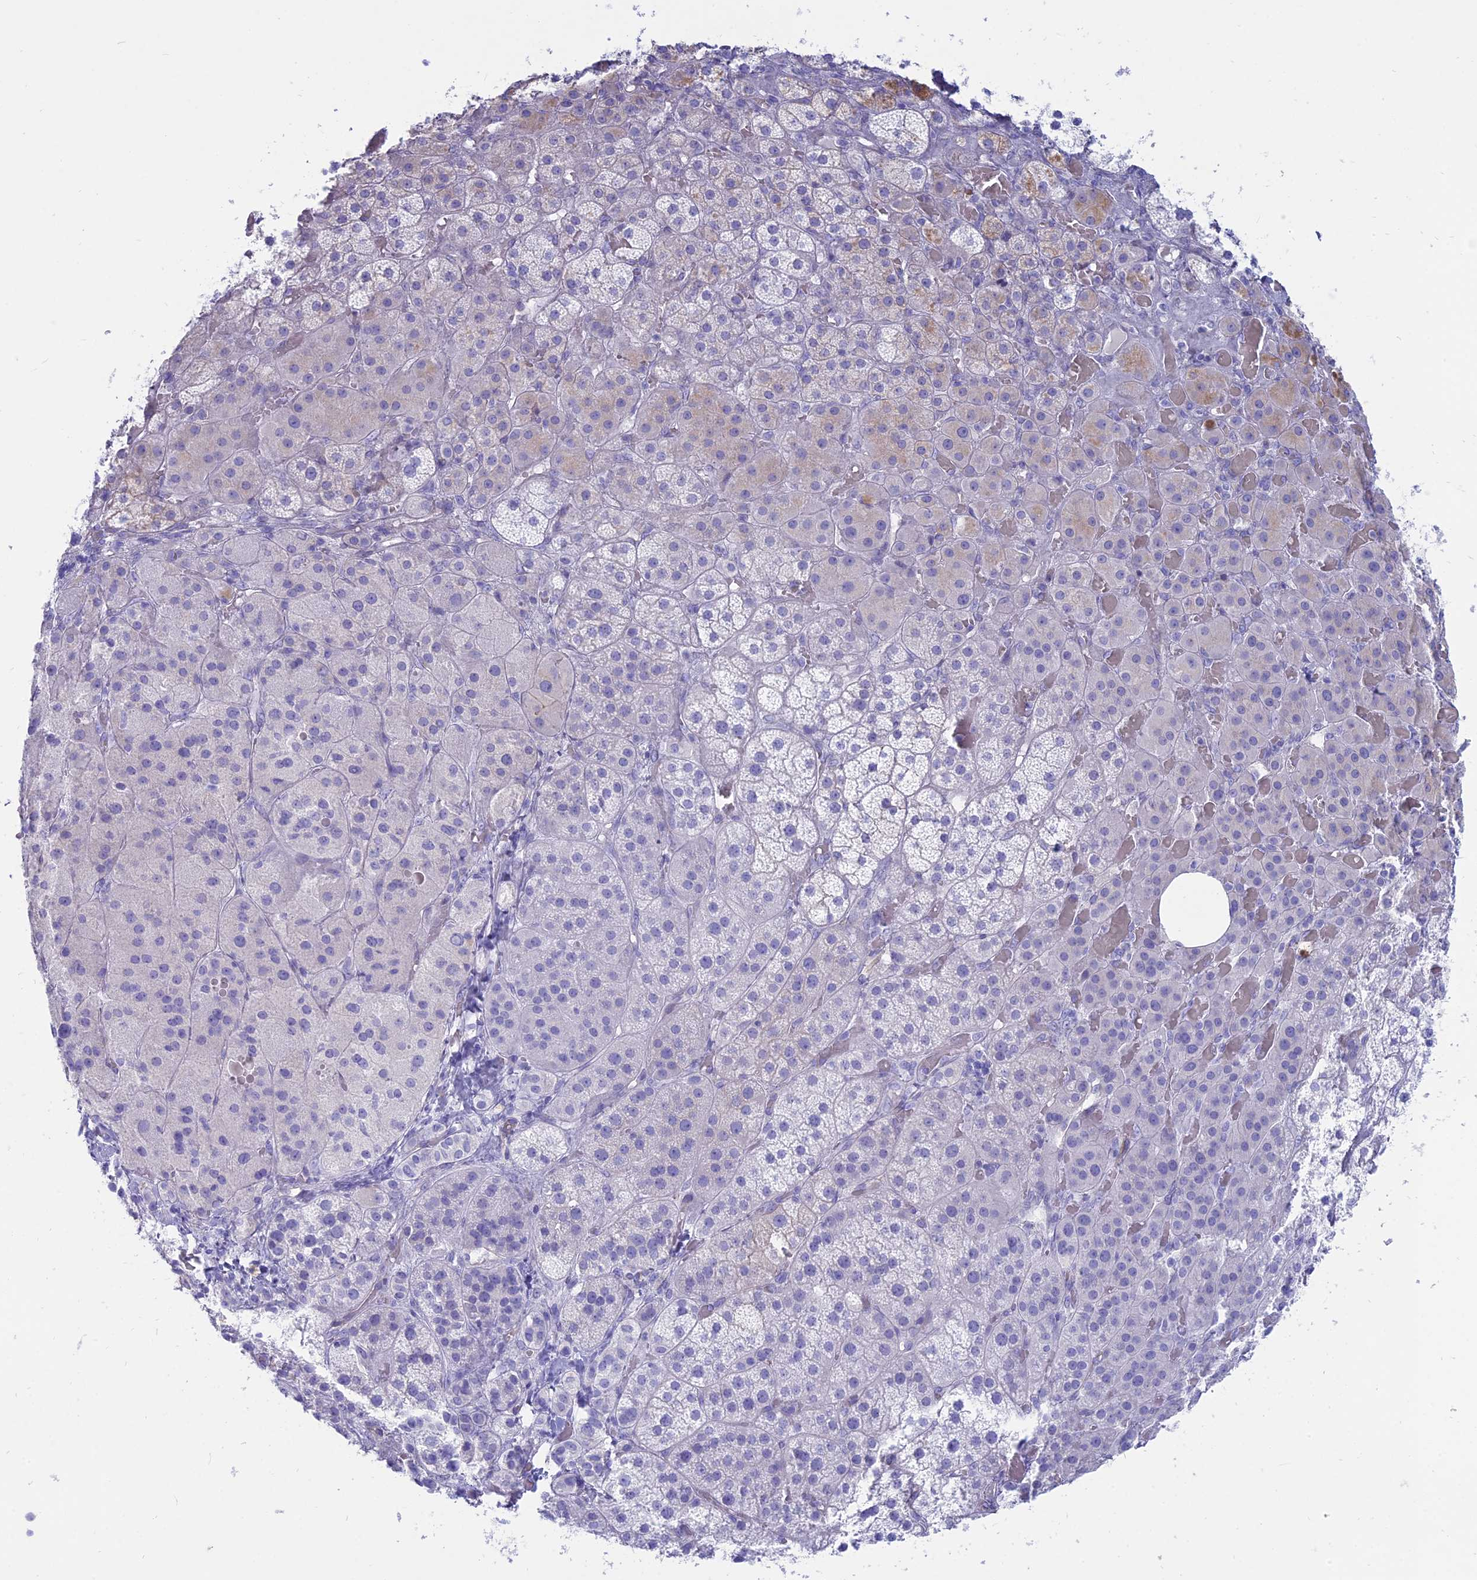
{"staining": {"intensity": "negative", "quantity": "none", "location": "none"}, "tissue": "adrenal gland", "cell_type": "Glandular cells", "image_type": "normal", "snomed": [{"axis": "morphology", "description": "Normal tissue, NOS"}, {"axis": "topography", "description": "Adrenal gland"}], "caption": "DAB (3,3'-diaminobenzidine) immunohistochemical staining of unremarkable human adrenal gland reveals no significant expression in glandular cells. (Stains: DAB (3,3'-diaminobenzidine) immunohistochemistry with hematoxylin counter stain, Microscopy: brightfield microscopy at high magnification).", "gene": "OR2AE1", "patient": {"sex": "male", "age": 57}}